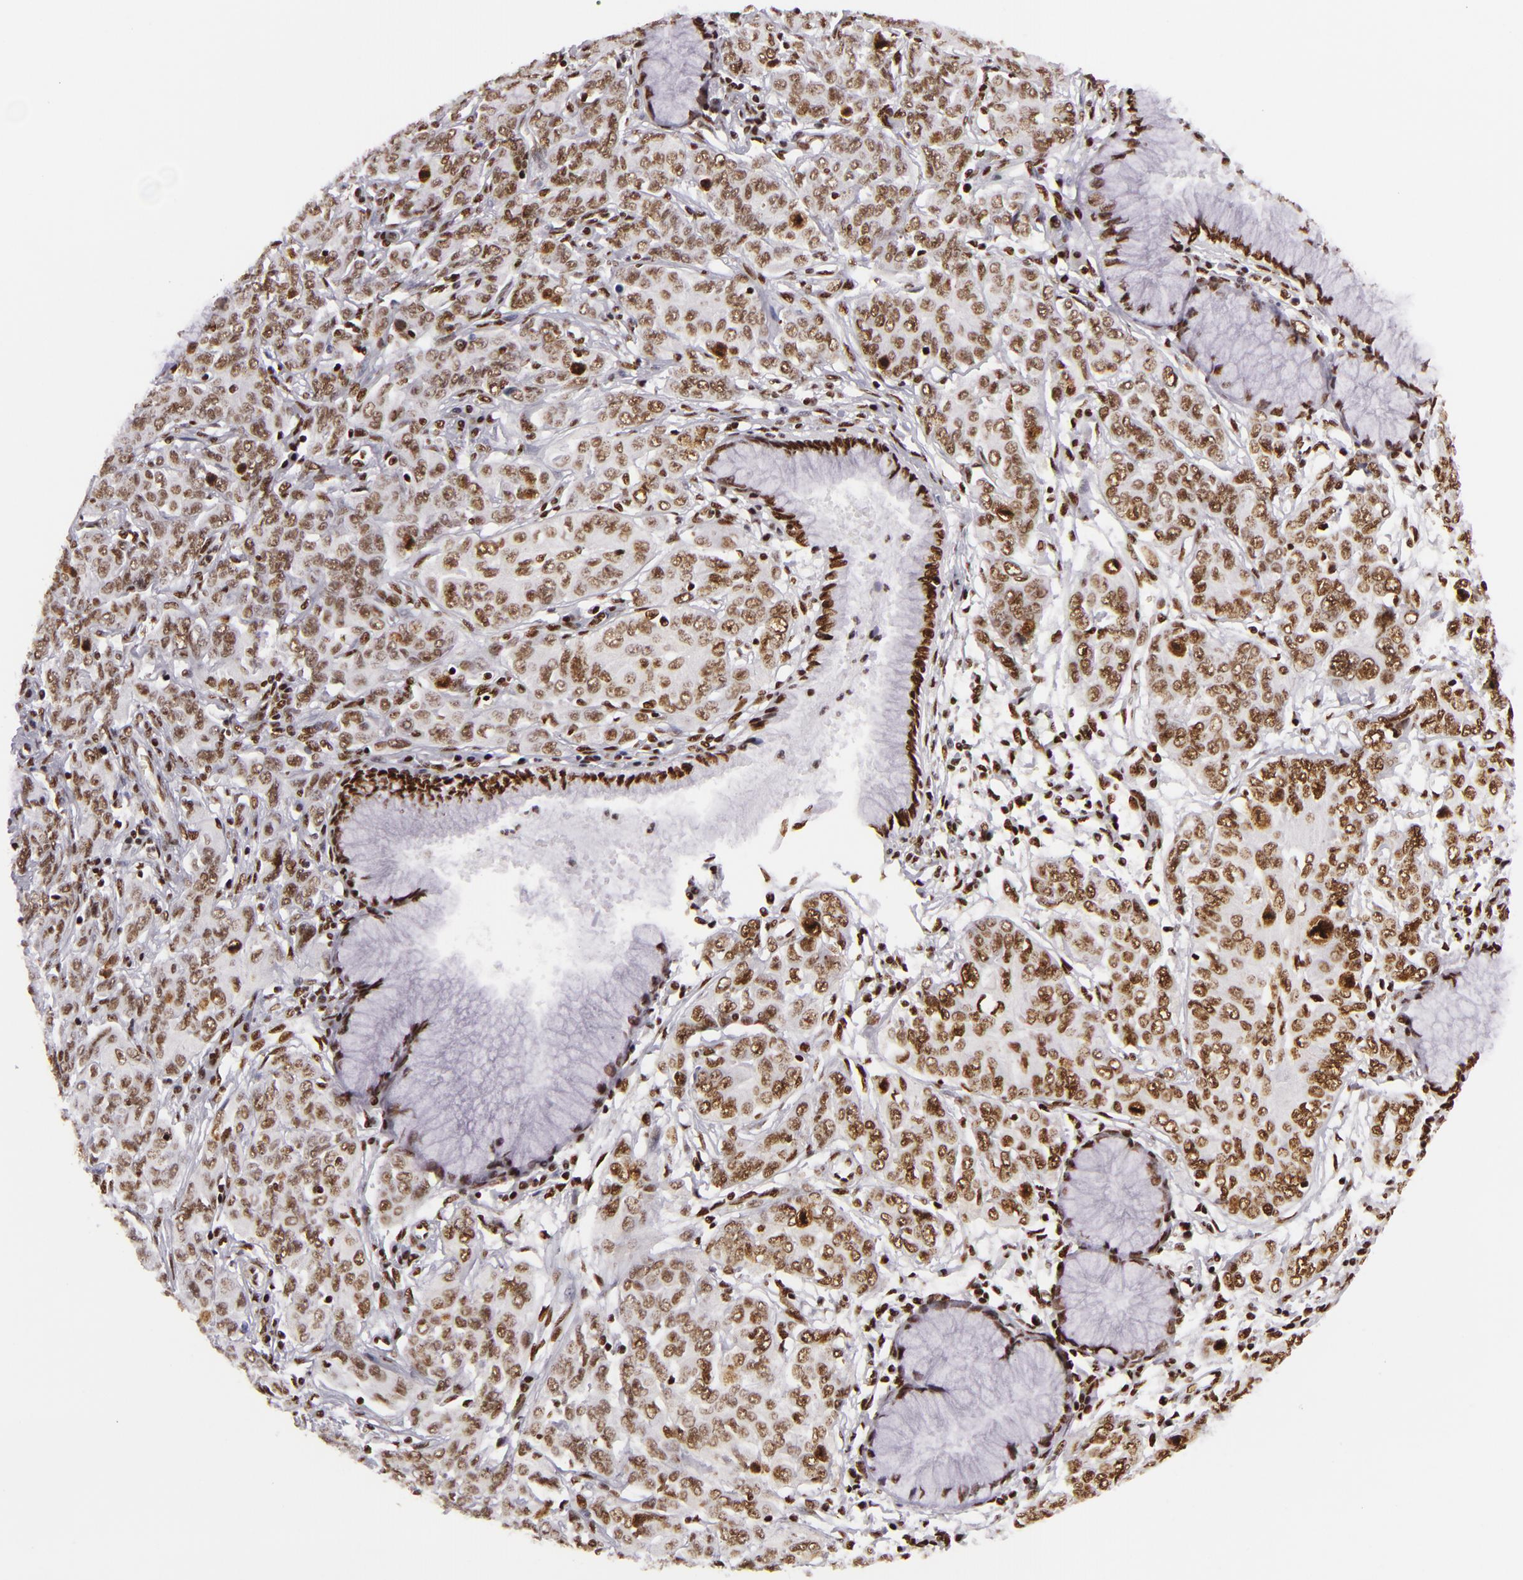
{"staining": {"intensity": "strong", "quantity": ">75%", "location": "nuclear"}, "tissue": "cervical cancer", "cell_type": "Tumor cells", "image_type": "cancer", "snomed": [{"axis": "morphology", "description": "Squamous cell carcinoma, NOS"}, {"axis": "topography", "description": "Cervix"}], "caption": "Brown immunohistochemical staining in cervical cancer (squamous cell carcinoma) shows strong nuclear staining in approximately >75% of tumor cells.", "gene": "SAFB", "patient": {"sex": "female", "age": 38}}